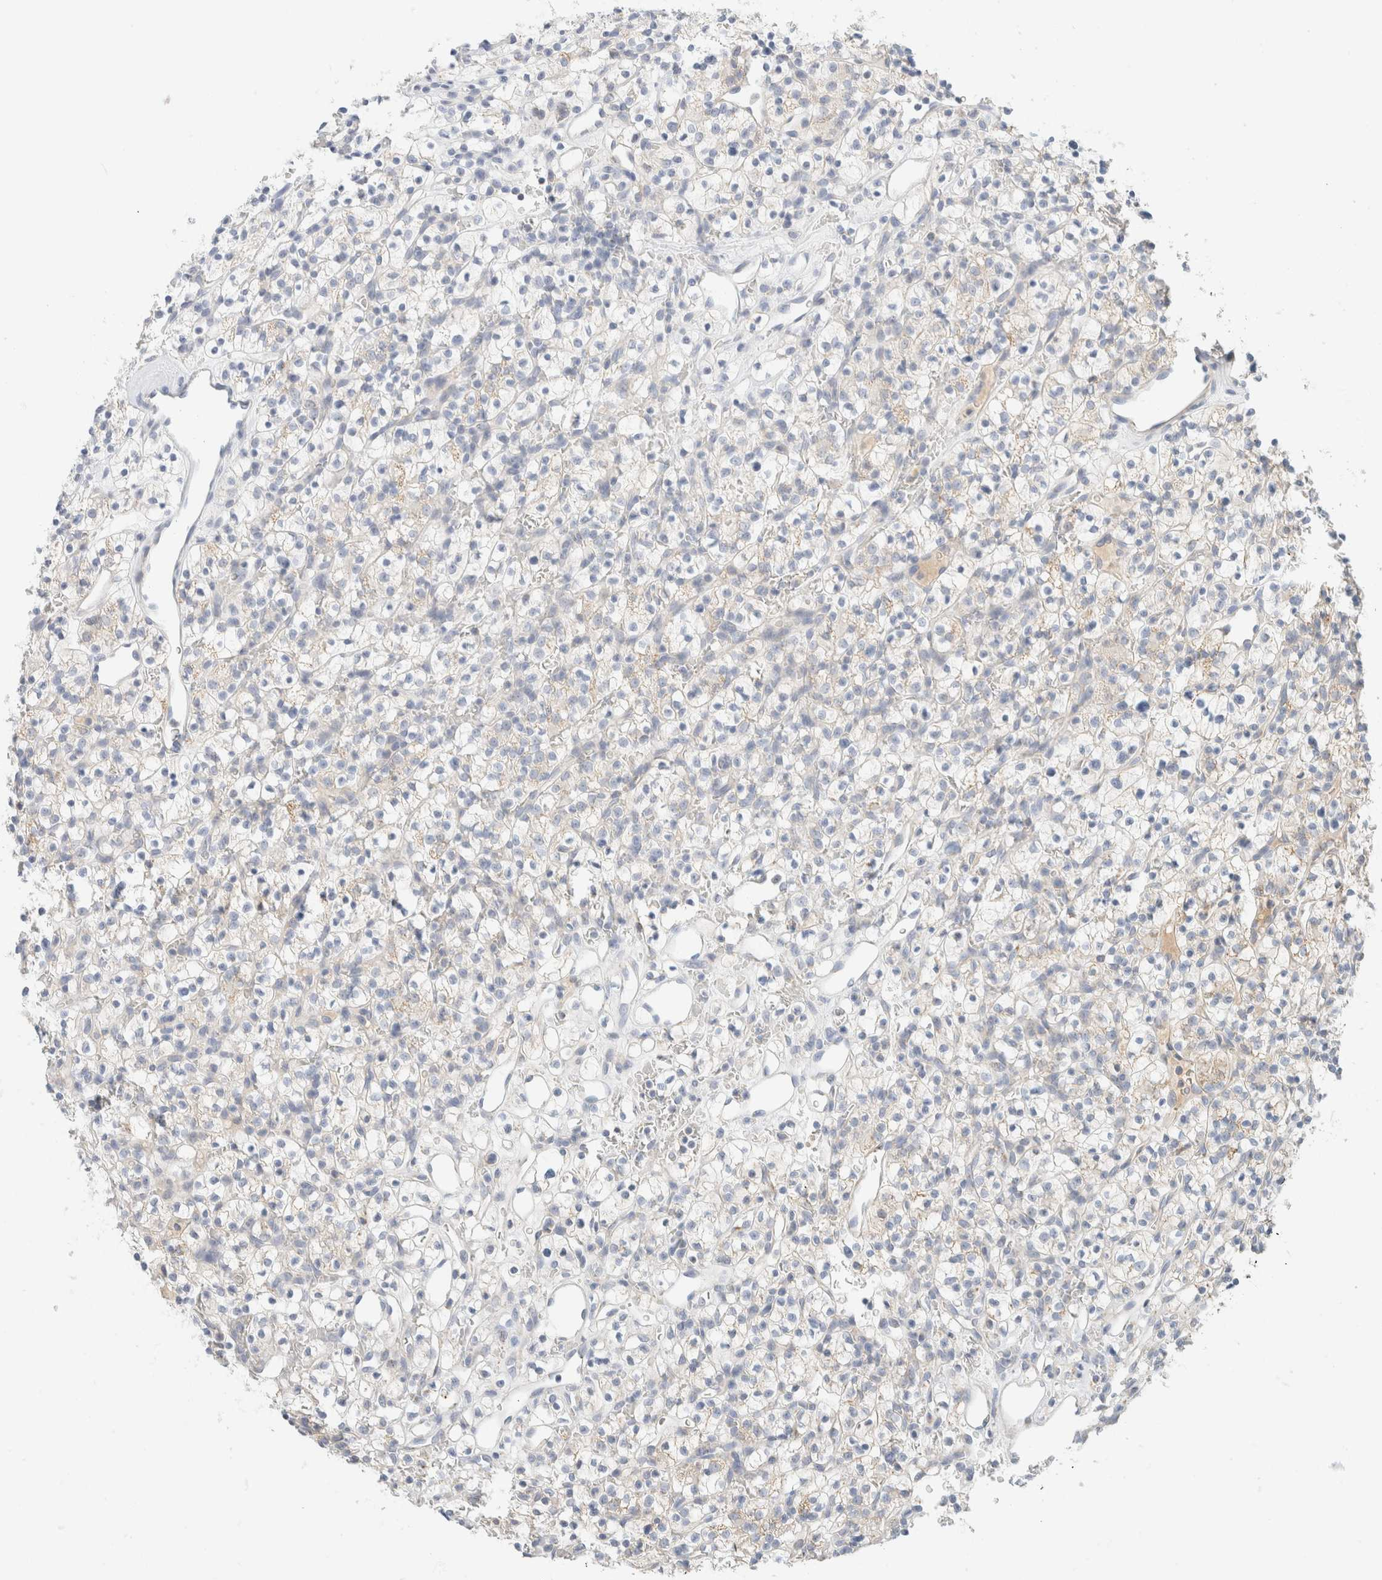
{"staining": {"intensity": "weak", "quantity": "<25%", "location": "cytoplasmic/membranous"}, "tissue": "renal cancer", "cell_type": "Tumor cells", "image_type": "cancer", "snomed": [{"axis": "morphology", "description": "Adenocarcinoma, NOS"}, {"axis": "topography", "description": "Kidney"}], "caption": "Tumor cells show no significant protein staining in renal adenocarcinoma.", "gene": "HDHD3", "patient": {"sex": "female", "age": 57}}